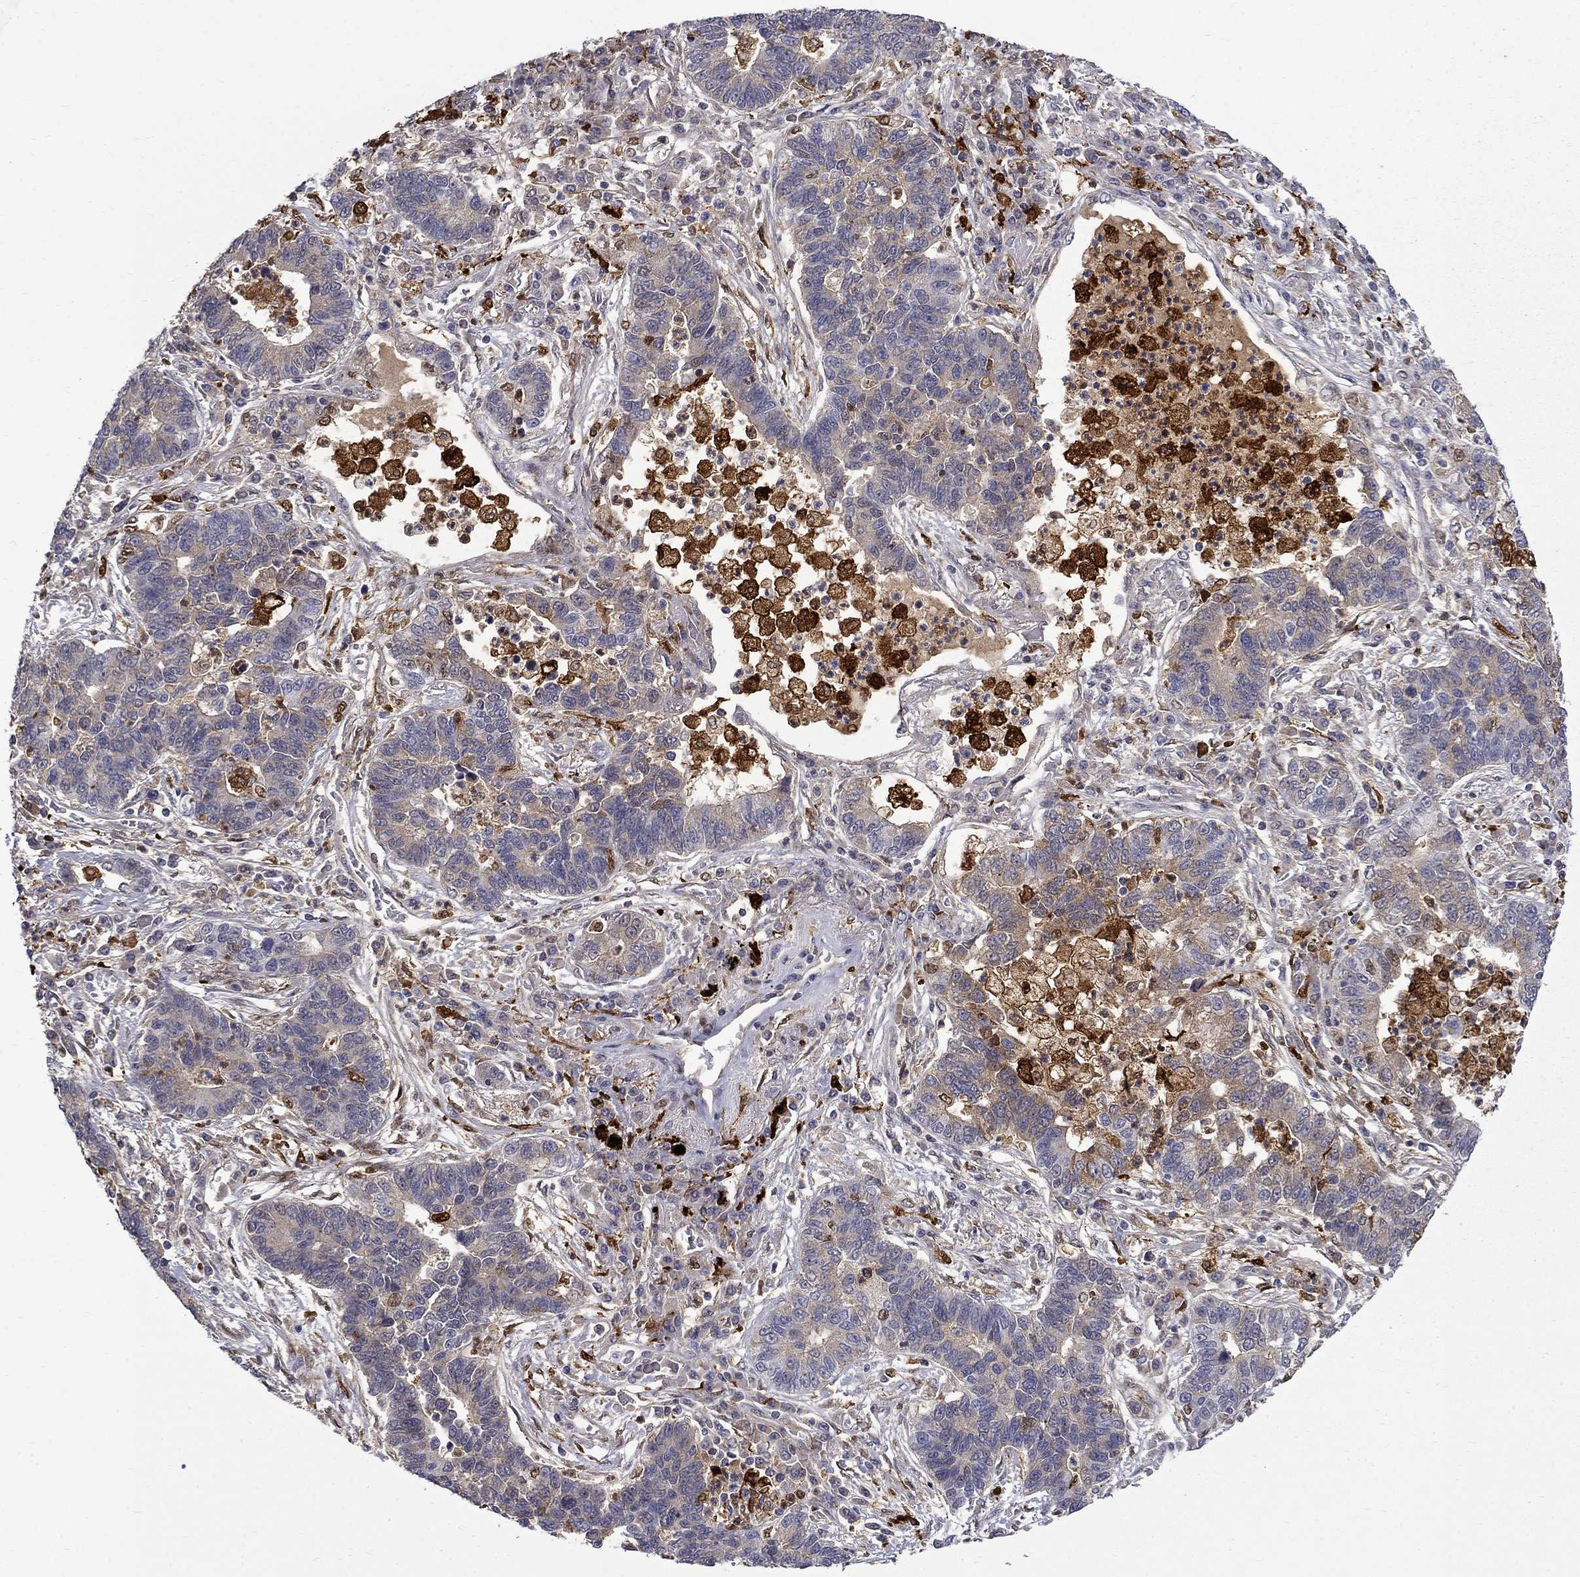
{"staining": {"intensity": "moderate", "quantity": "<25%", "location": "cytoplasmic/membranous"}, "tissue": "lung cancer", "cell_type": "Tumor cells", "image_type": "cancer", "snomed": [{"axis": "morphology", "description": "Adenocarcinoma, NOS"}, {"axis": "topography", "description": "Lung"}], "caption": "IHC (DAB) staining of human lung adenocarcinoma exhibits moderate cytoplasmic/membranous protein staining in approximately <25% of tumor cells. The staining was performed using DAB (3,3'-diaminobenzidine), with brown indicating positive protein expression. Nuclei are stained blue with hematoxylin.", "gene": "PCBP3", "patient": {"sex": "female", "age": 57}}